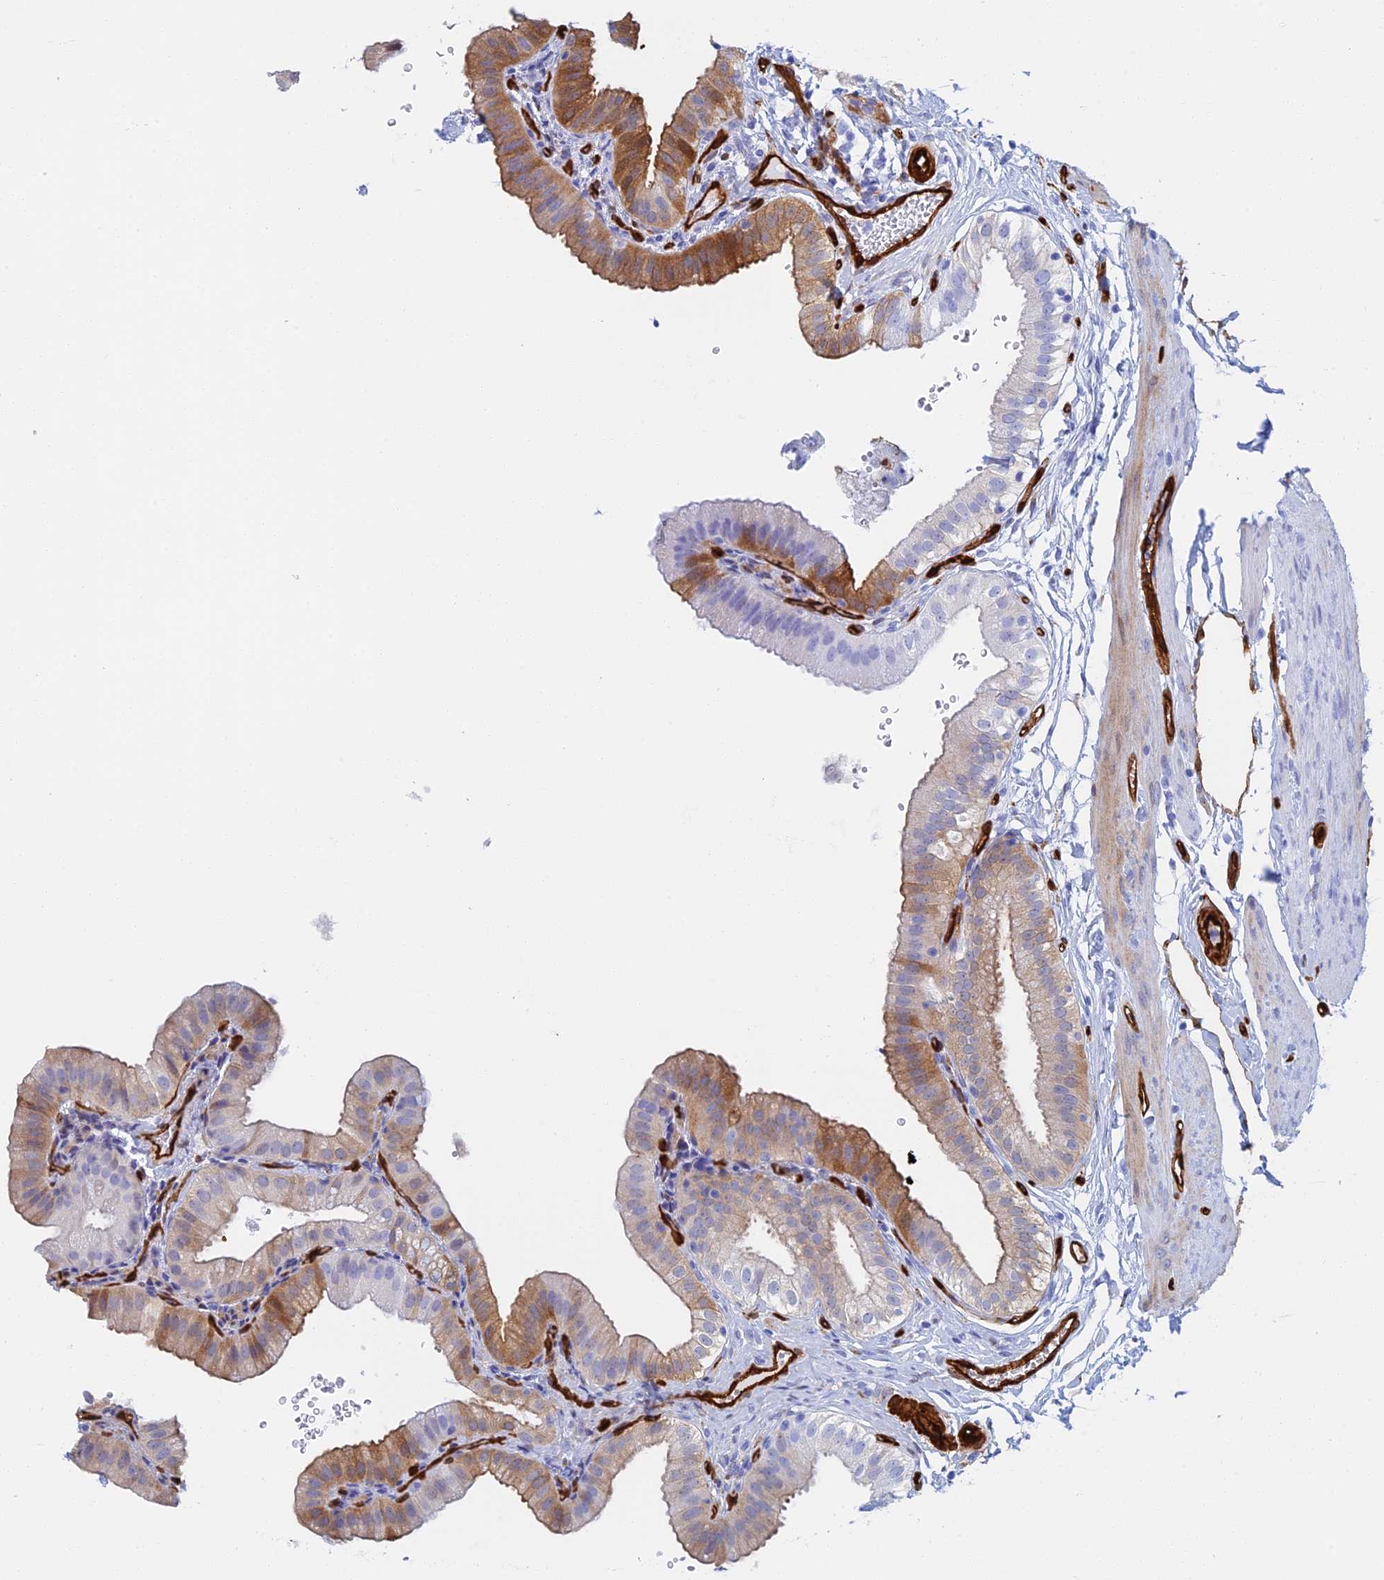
{"staining": {"intensity": "moderate", "quantity": "25%-75%", "location": "cytoplasmic/membranous,nuclear"}, "tissue": "gallbladder", "cell_type": "Glandular cells", "image_type": "normal", "snomed": [{"axis": "morphology", "description": "Normal tissue, NOS"}, {"axis": "topography", "description": "Gallbladder"}], "caption": "Gallbladder stained with DAB IHC reveals medium levels of moderate cytoplasmic/membranous,nuclear staining in about 25%-75% of glandular cells.", "gene": "CRIP2", "patient": {"sex": "female", "age": 61}}